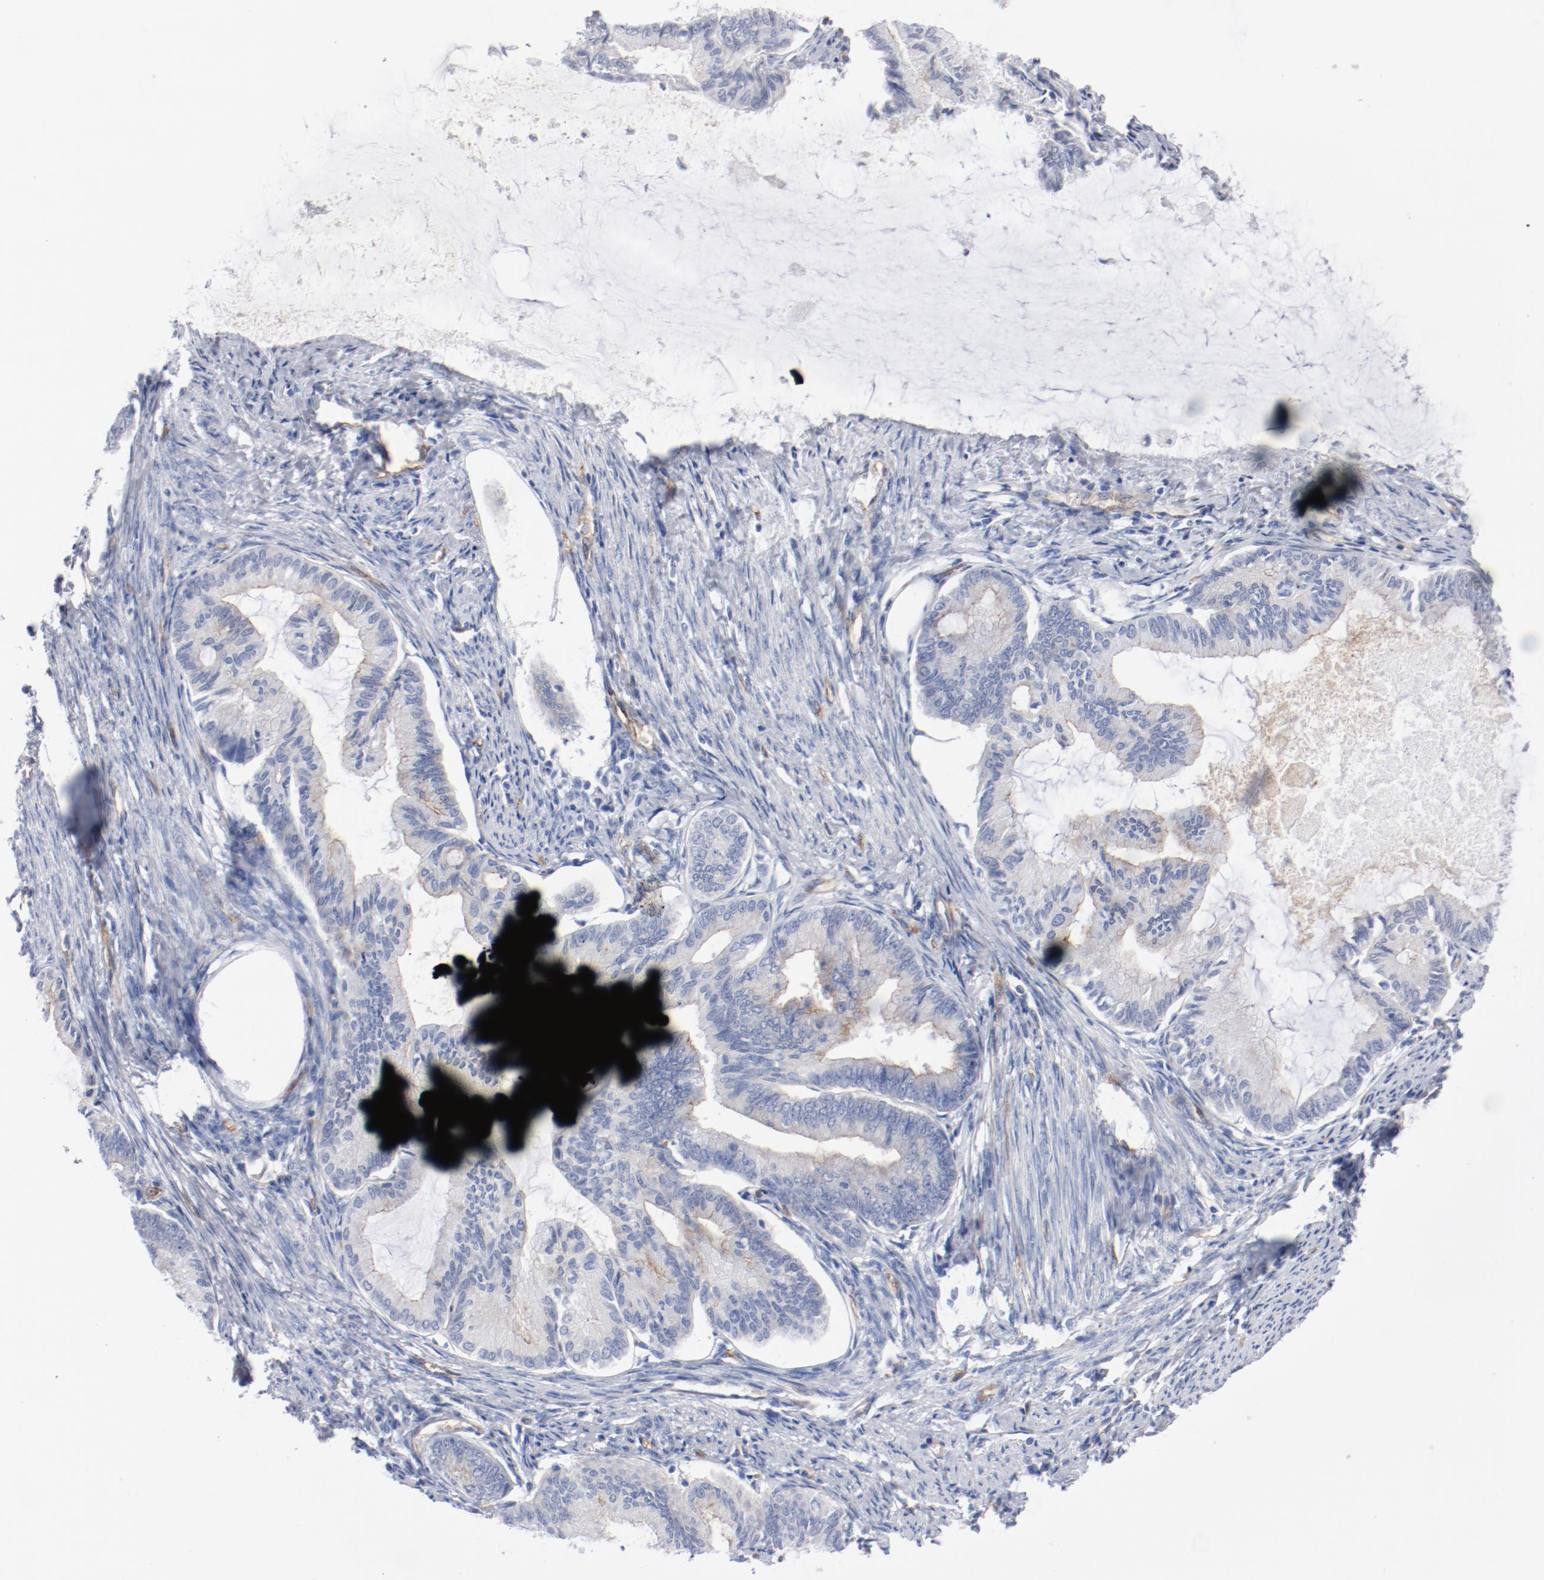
{"staining": {"intensity": "moderate", "quantity": "25%-75%", "location": "cytoplasmic/membranous"}, "tissue": "endometrial cancer", "cell_type": "Tumor cells", "image_type": "cancer", "snomed": [{"axis": "morphology", "description": "Adenocarcinoma, NOS"}, {"axis": "topography", "description": "Endometrium"}], "caption": "Immunohistochemistry (IHC) of endometrial adenocarcinoma demonstrates medium levels of moderate cytoplasmic/membranous staining in approximately 25%-75% of tumor cells.", "gene": "SHANK3", "patient": {"sex": "female", "age": 86}}